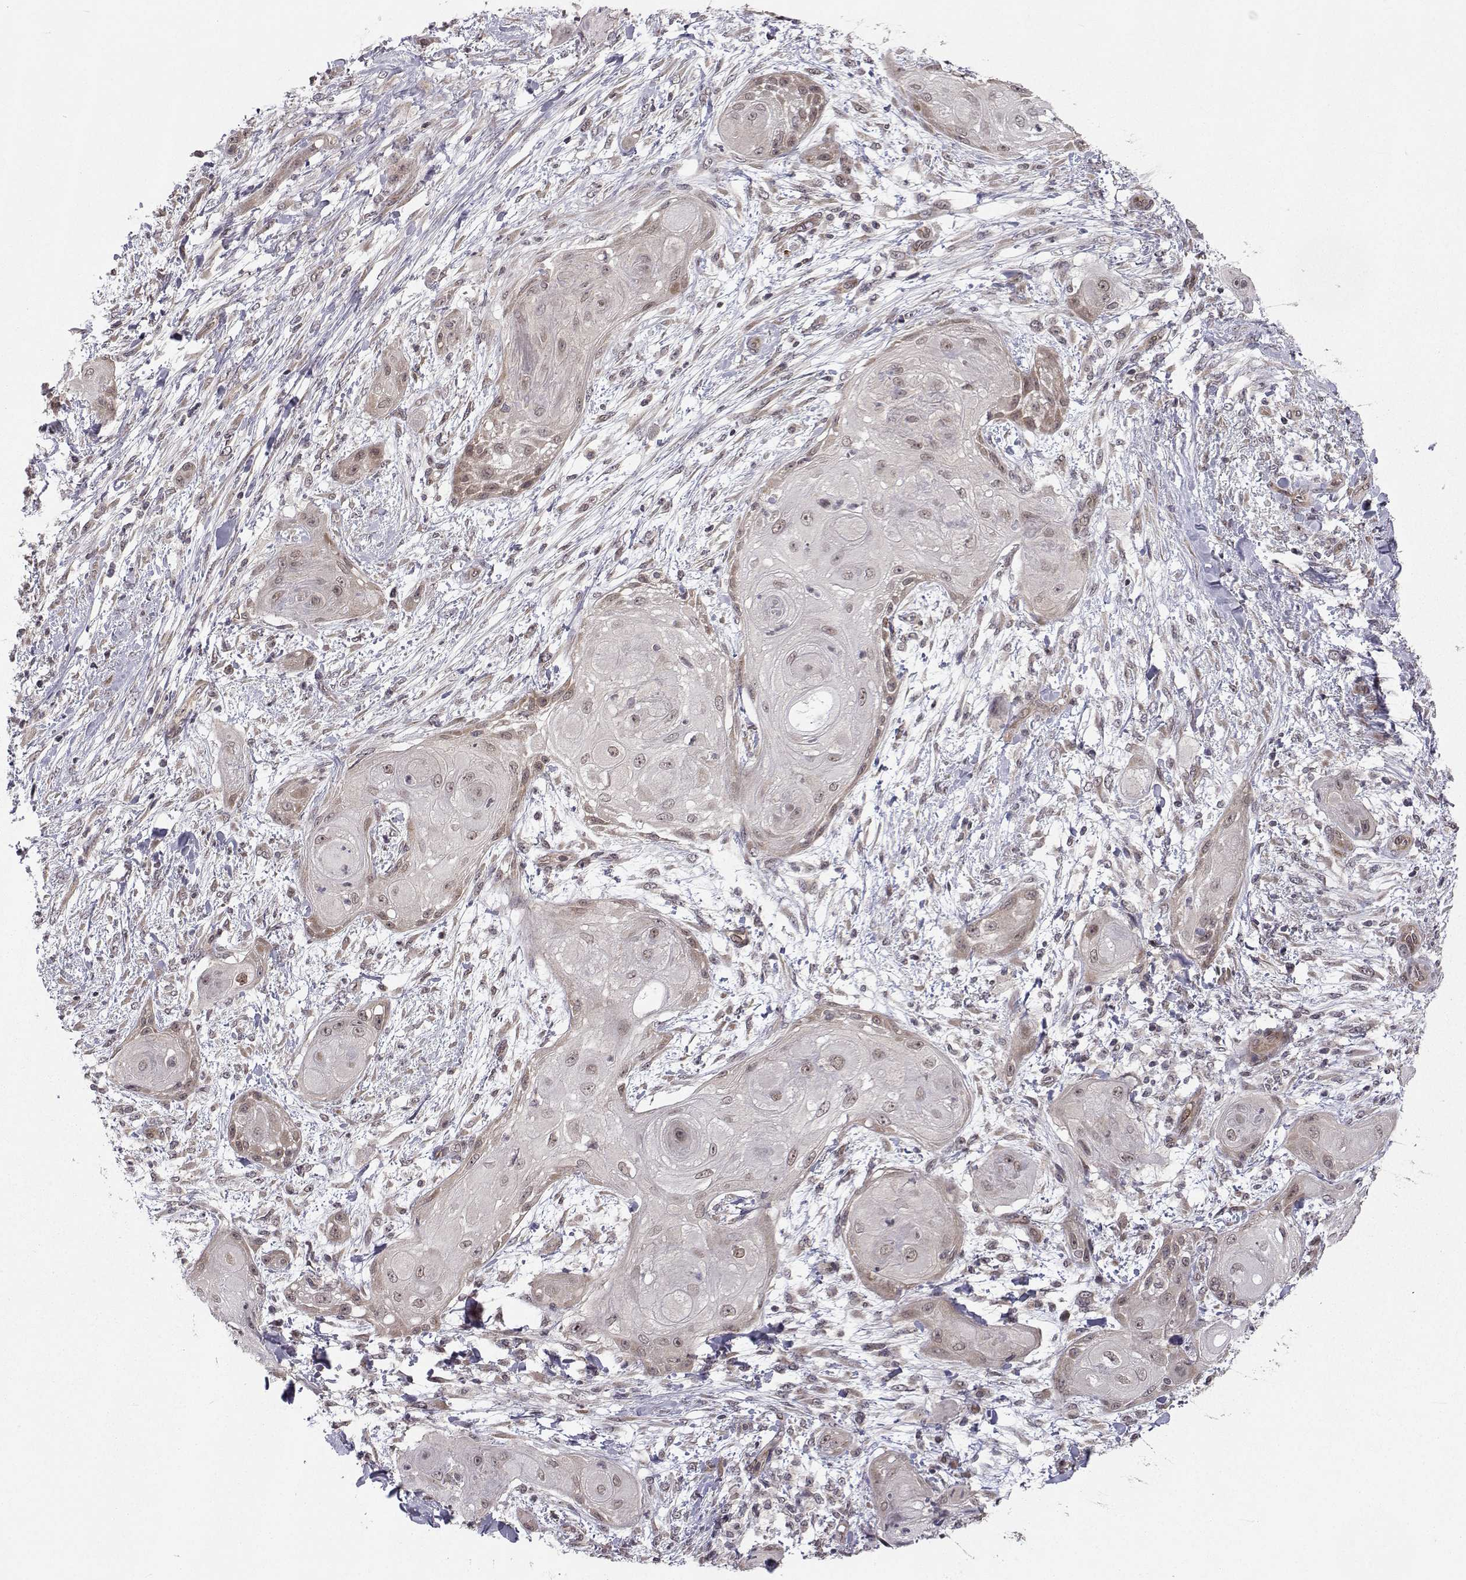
{"staining": {"intensity": "weak", "quantity": ">75%", "location": "cytoplasmic/membranous"}, "tissue": "skin cancer", "cell_type": "Tumor cells", "image_type": "cancer", "snomed": [{"axis": "morphology", "description": "Squamous cell carcinoma, NOS"}, {"axis": "topography", "description": "Skin"}], "caption": "Skin squamous cell carcinoma stained with DAB immunohistochemistry exhibits low levels of weak cytoplasmic/membranous expression in approximately >75% of tumor cells.", "gene": "PKN2", "patient": {"sex": "male", "age": 62}}